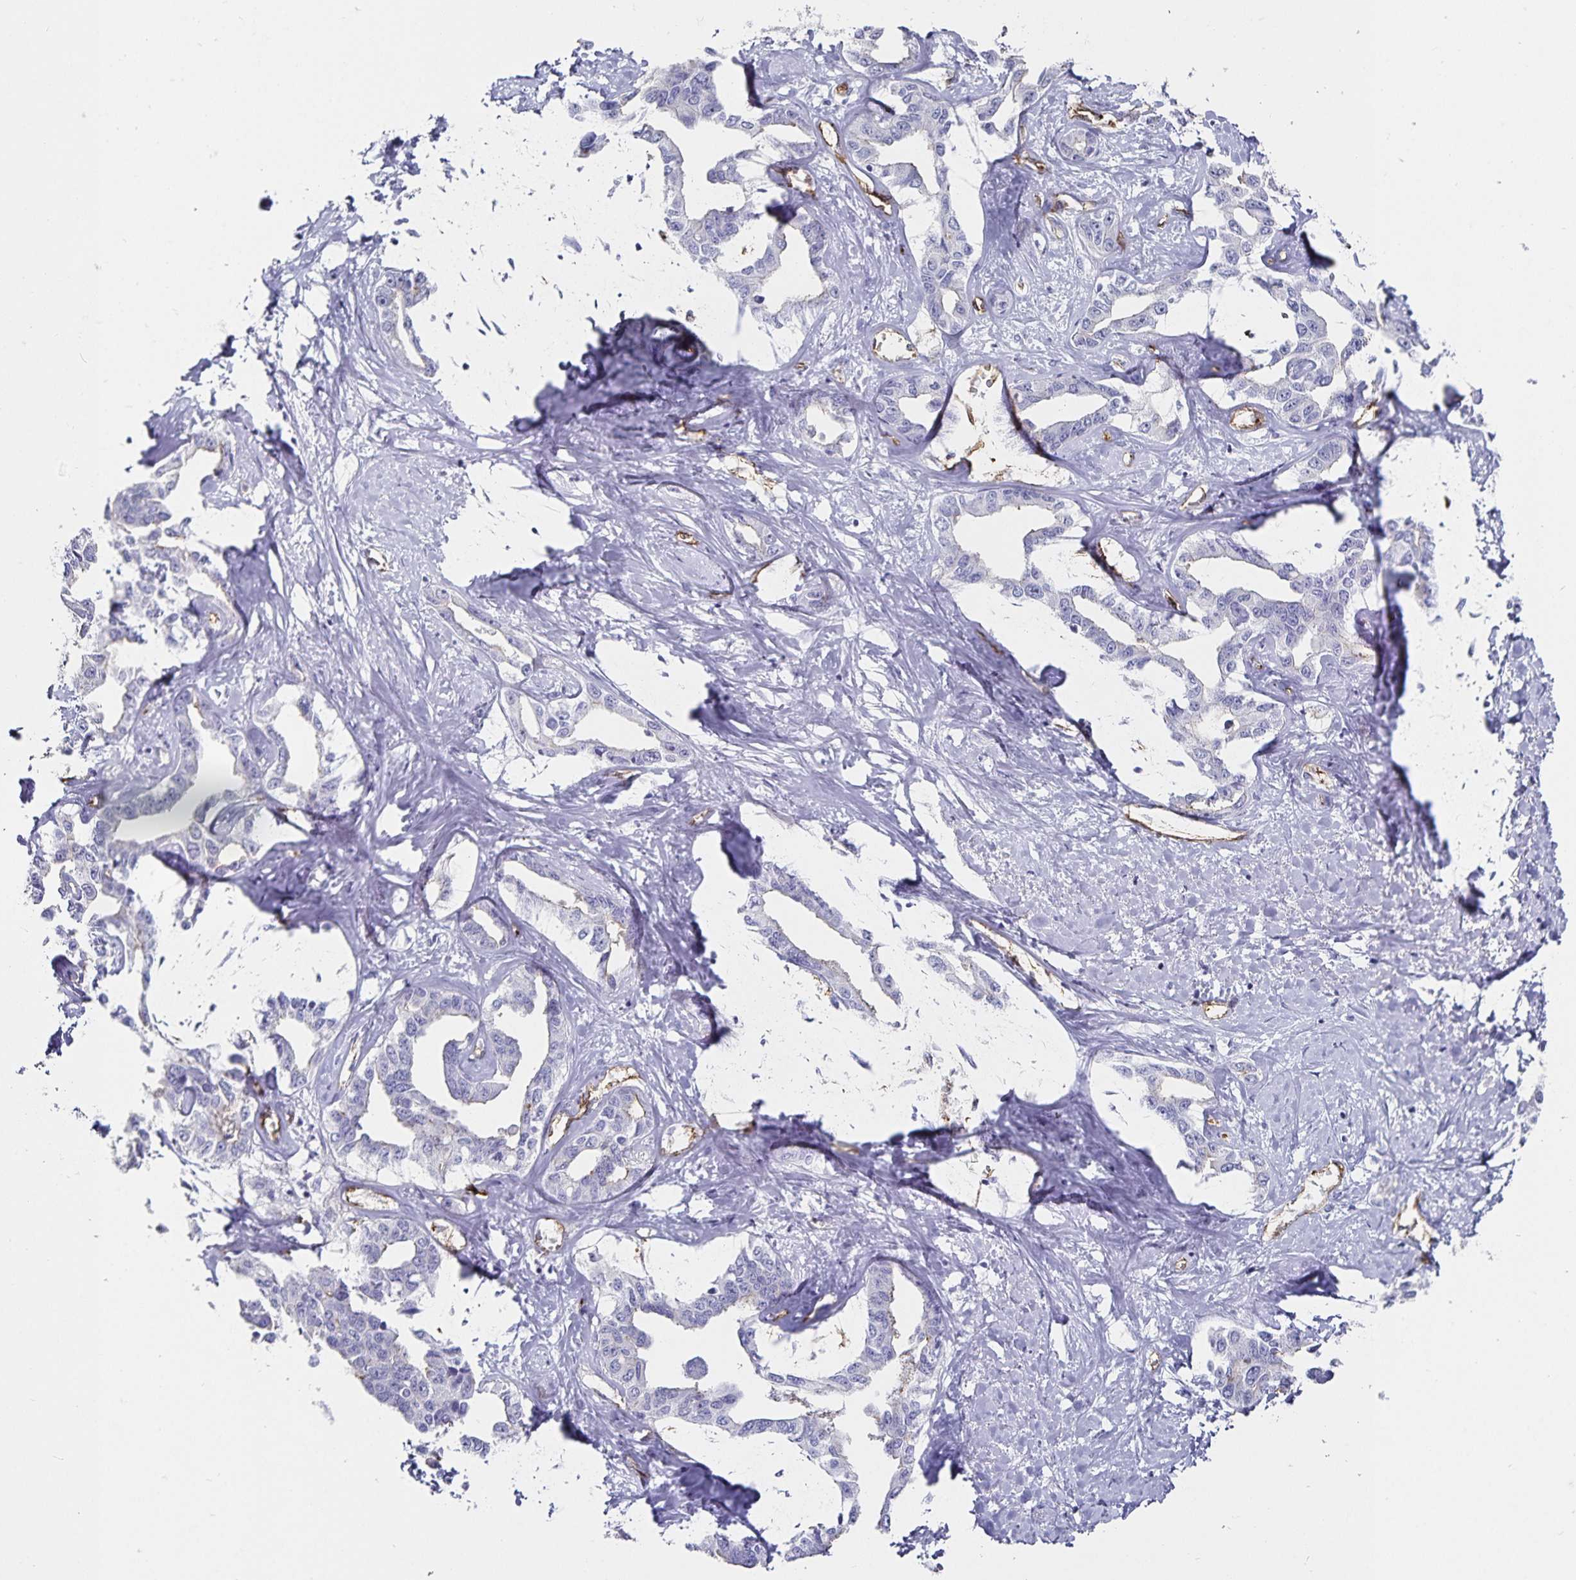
{"staining": {"intensity": "negative", "quantity": "none", "location": "none"}, "tissue": "liver cancer", "cell_type": "Tumor cells", "image_type": "cancer", "snomed": [{"axis": "morphology", "description": "Cholangiocarcinoma"}, {"axis": "topography", "description": "Liver"}], "caption": "Immunohistochemistry (IHC) micrograph of neoplastic tissue: liver cancer stained with DAB (3,3'-diaminobenzidine) displays no significant protein staining in tumor cells. (DAB (3,3'-diaminobenzidine) IHC with hematoxylin counter stain).", "gene": "PODXL", "patient": {"sex": "male", "age": 59}}